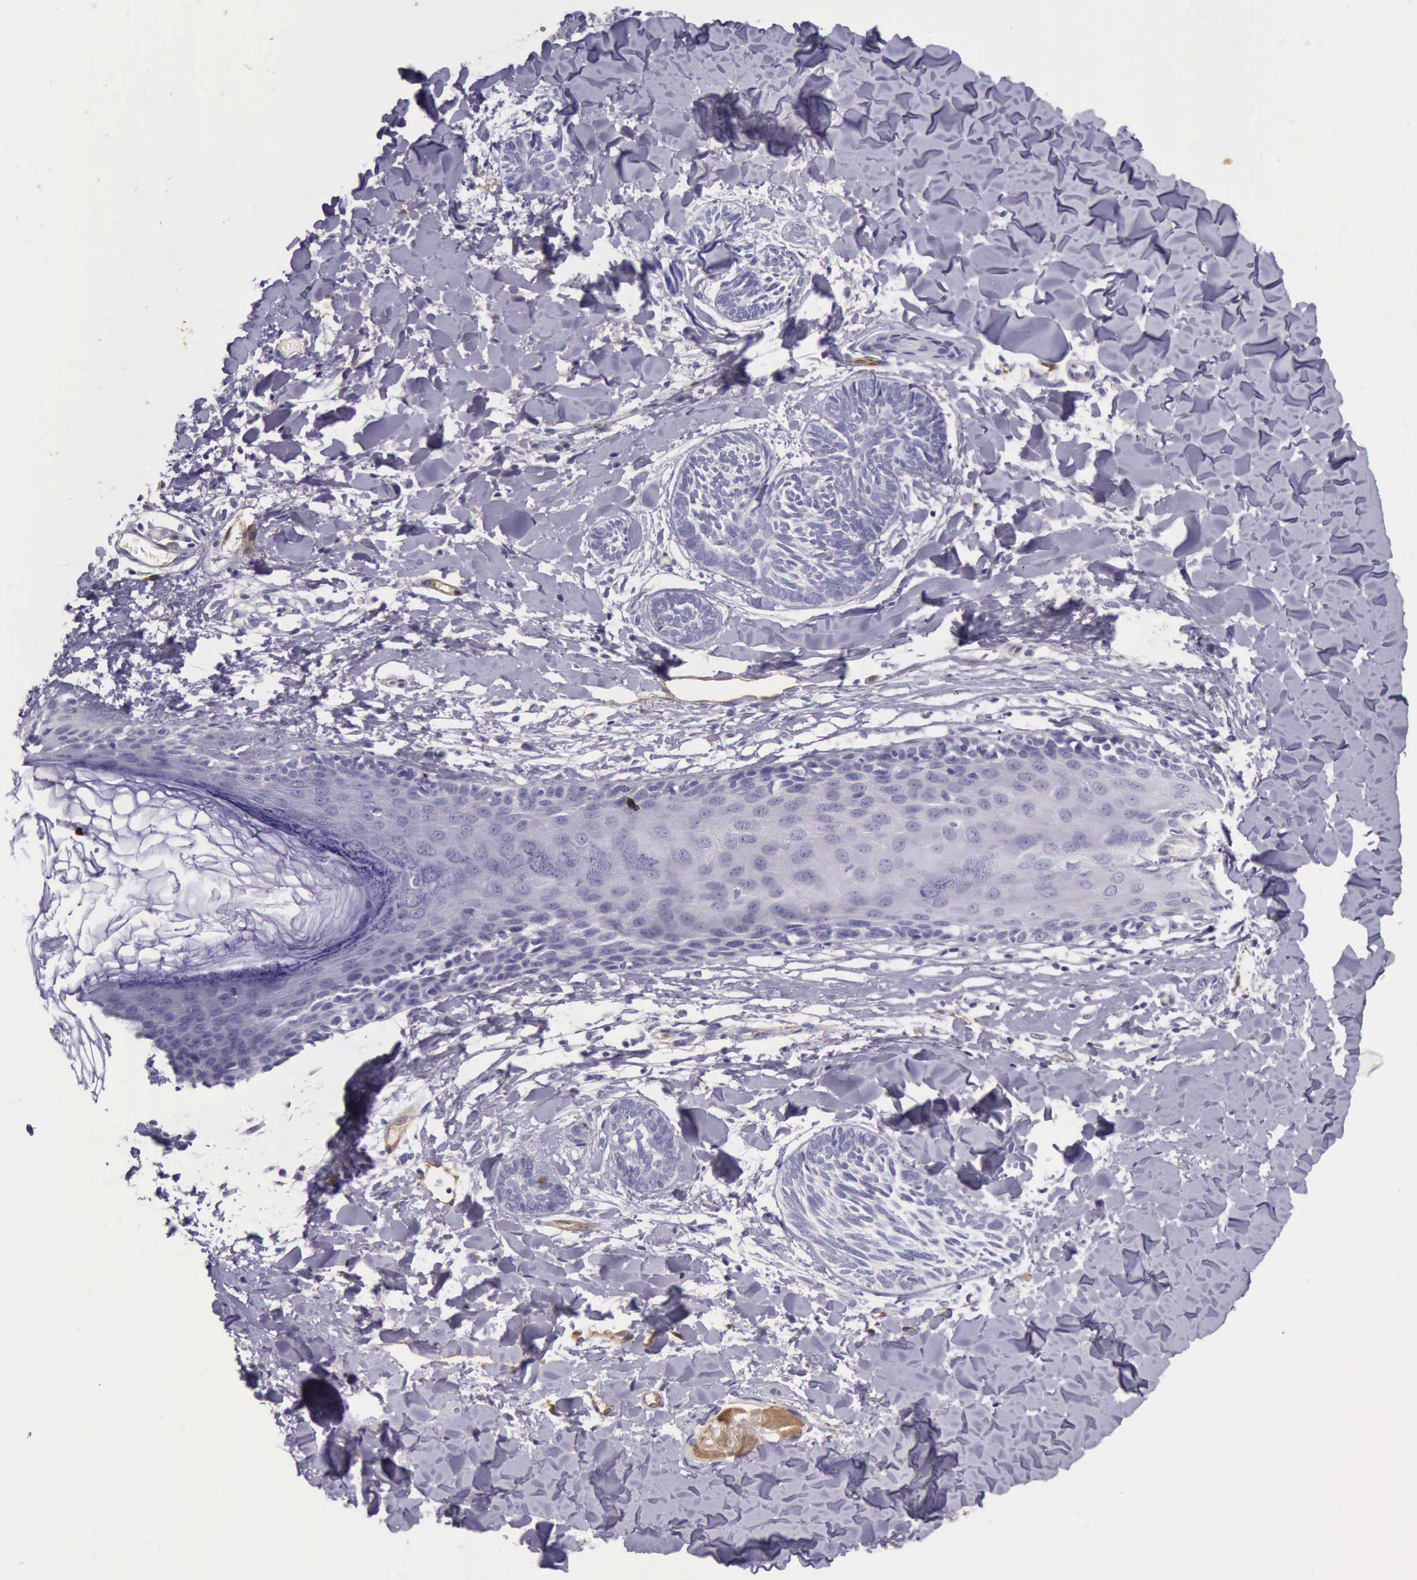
{"staining": {"intensity": "negative", "quantity": "none", "location": "none"}, "tissue": "skin cancer", "cell_type": "Tumor cells", "image_type": "cancer", "snomed": [{"axis": "morphology", "description": "Basal cell carcinoma"}, {"axis": "topography", "description": "Skin"}], "caption": "Basal cell carcinoma (skin) was stained to show a protein in brown. There is no significant staining in tumor cells.", "gene": "TCEANC", "patient": {"sex": "female", "age": 81}}